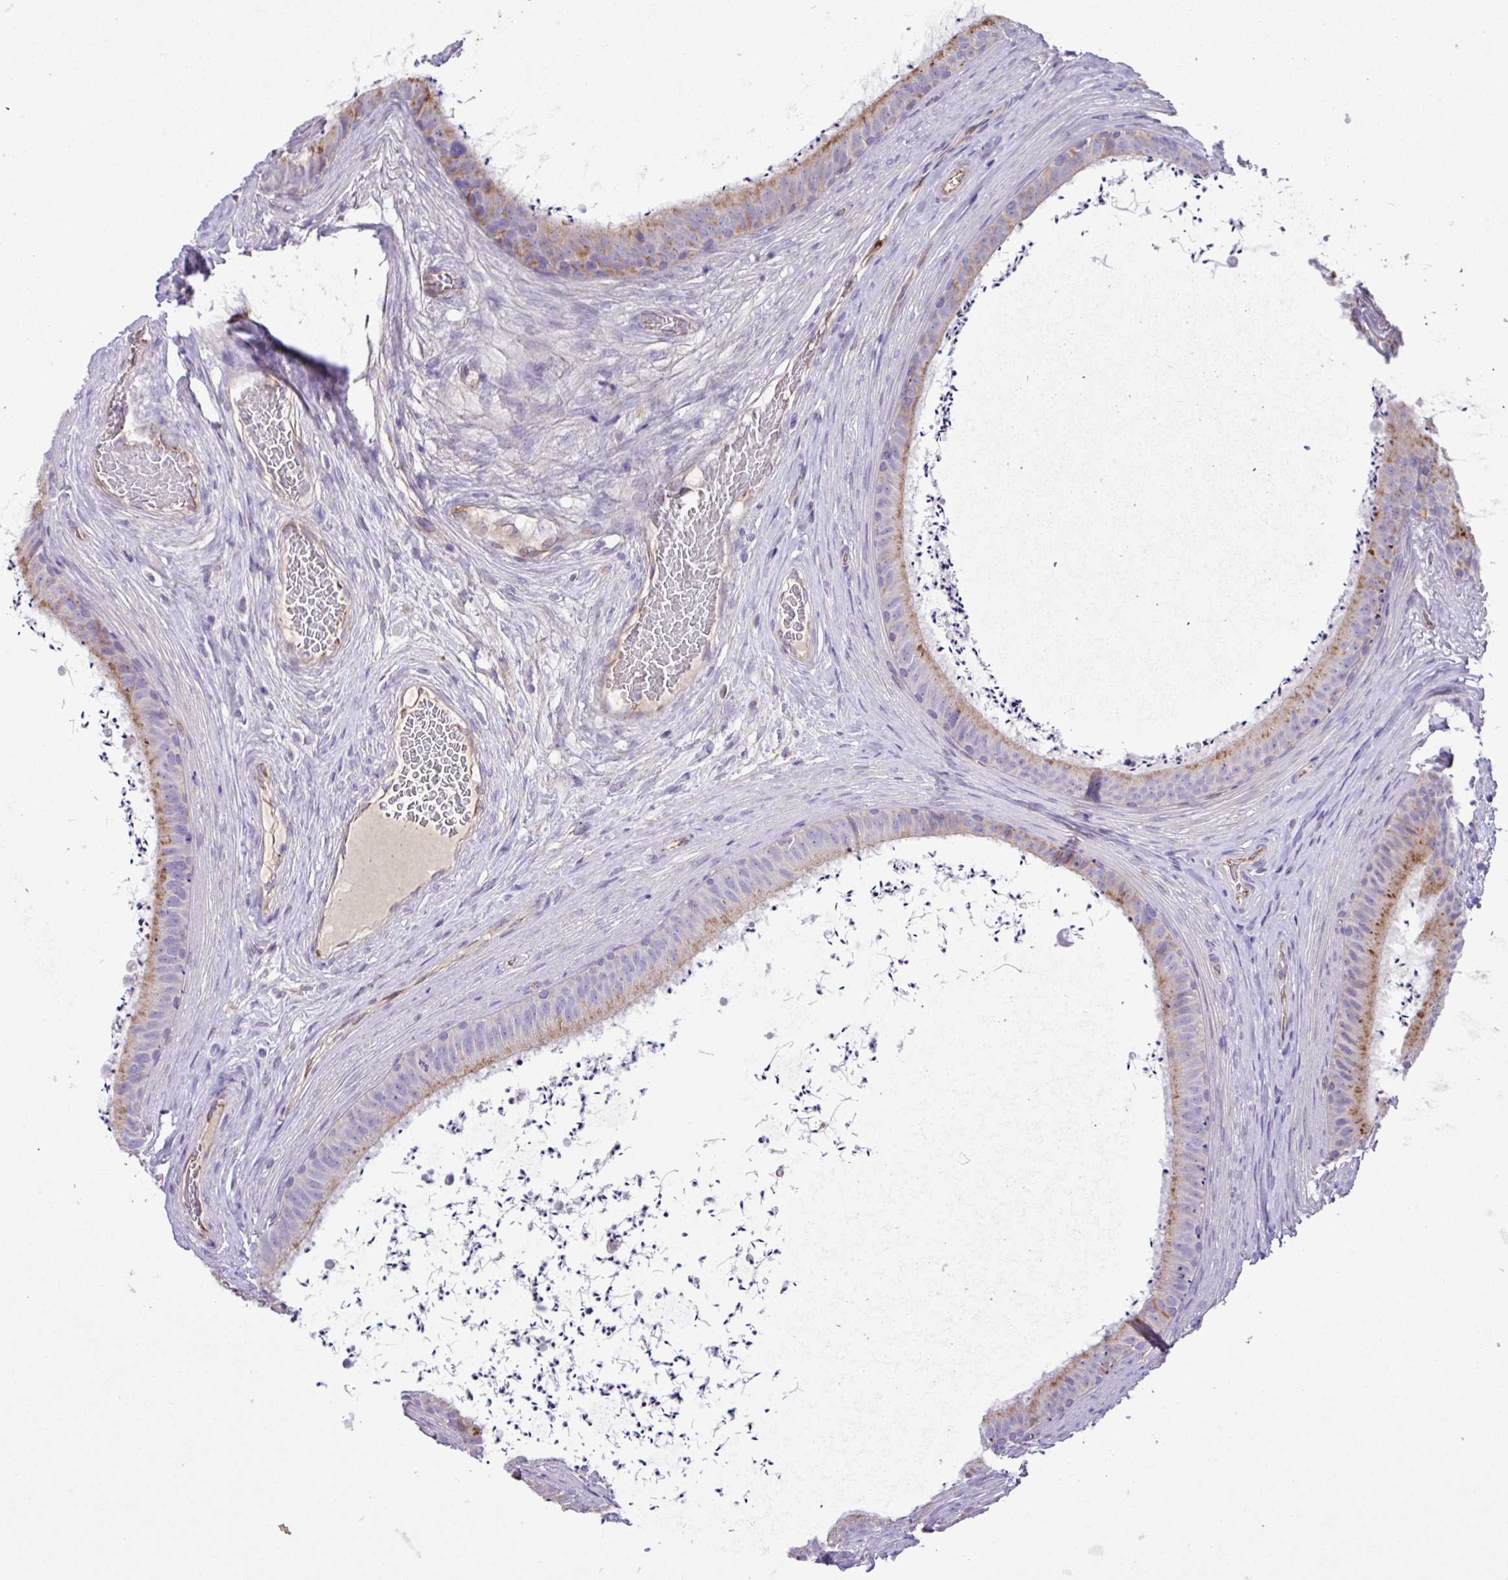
{"staining": {"intensity": "moderate", "quantity": "25%-75%", "location": "cytoplasmic/membranous"}, "tissue": "epididymis", "cell_type": "Glandular cells", "image_type": "normal", "snomed": [{"axis": "morphology", "description": "Normal tissue, NOS"}, {"axis": "topography", "description": "Testis"}, {"axis": "topography", "description": "Epididymis"}], "caption": "Immunohistochemistry (DAB) staining of unremarkable epididymis reveals moderate cytoplasmic/membranous protein expression in about 25%-75% of glandular cells. The staining was performed using DAB to visualize the protein expression in brown, while the nuclei were stained in blue with hematoxylin (Magnification: 20x).", "gene": "MRM2", "patient": {"sex": "male", "age": 41}}